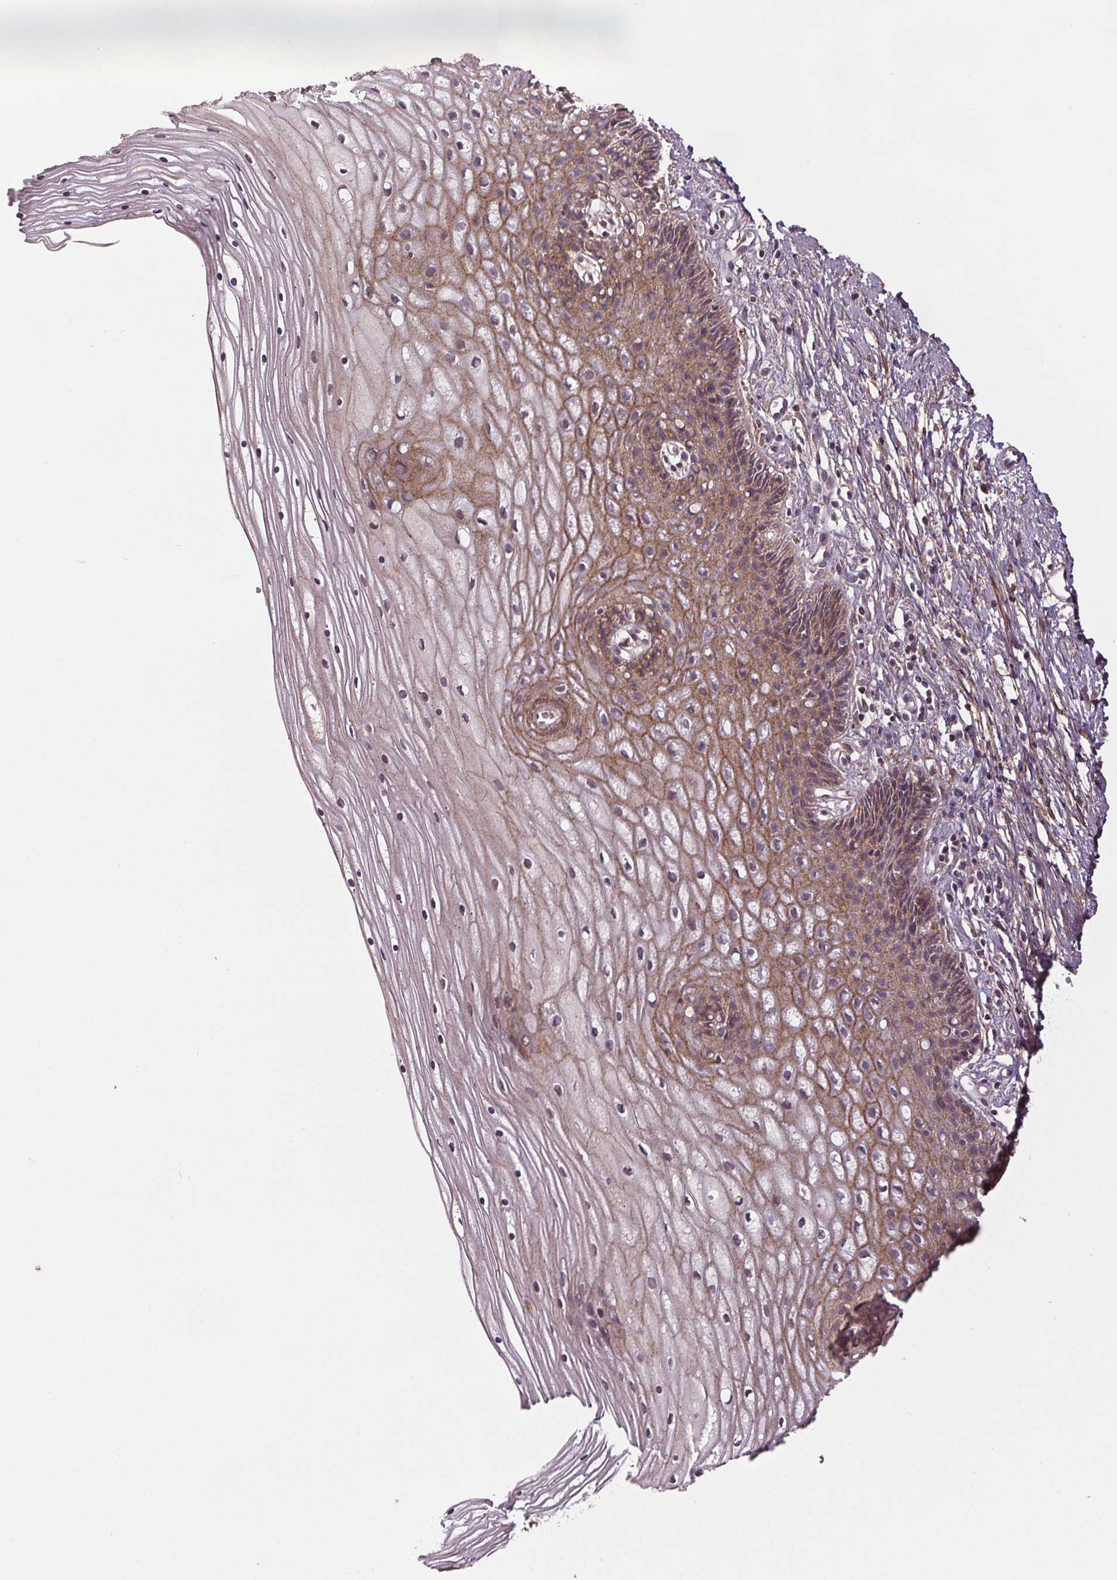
{"staining": {"intensity": "strong", "quantity": "25%-75%", "location": "cytoplasmic/membranous"}, "tissue": "cervix", "cell_type": "Glandular cells", "image_type": "normal", "snomed": [{"axis": "morphology", "description": "Normal tissue, NOS"}, {"axis": "topography", "description": "Cervix"}], "caption": "Immunohistochemical staining of normal cervix shows high levels of strong cytoplasmic/membranous staining in approximately 25%-75% of glandular cells. (DAB = brown stain, brightfield microscopy at high magnification).", "gene": "EPHB3", "patient": {"sex": "female", "age": 35}}